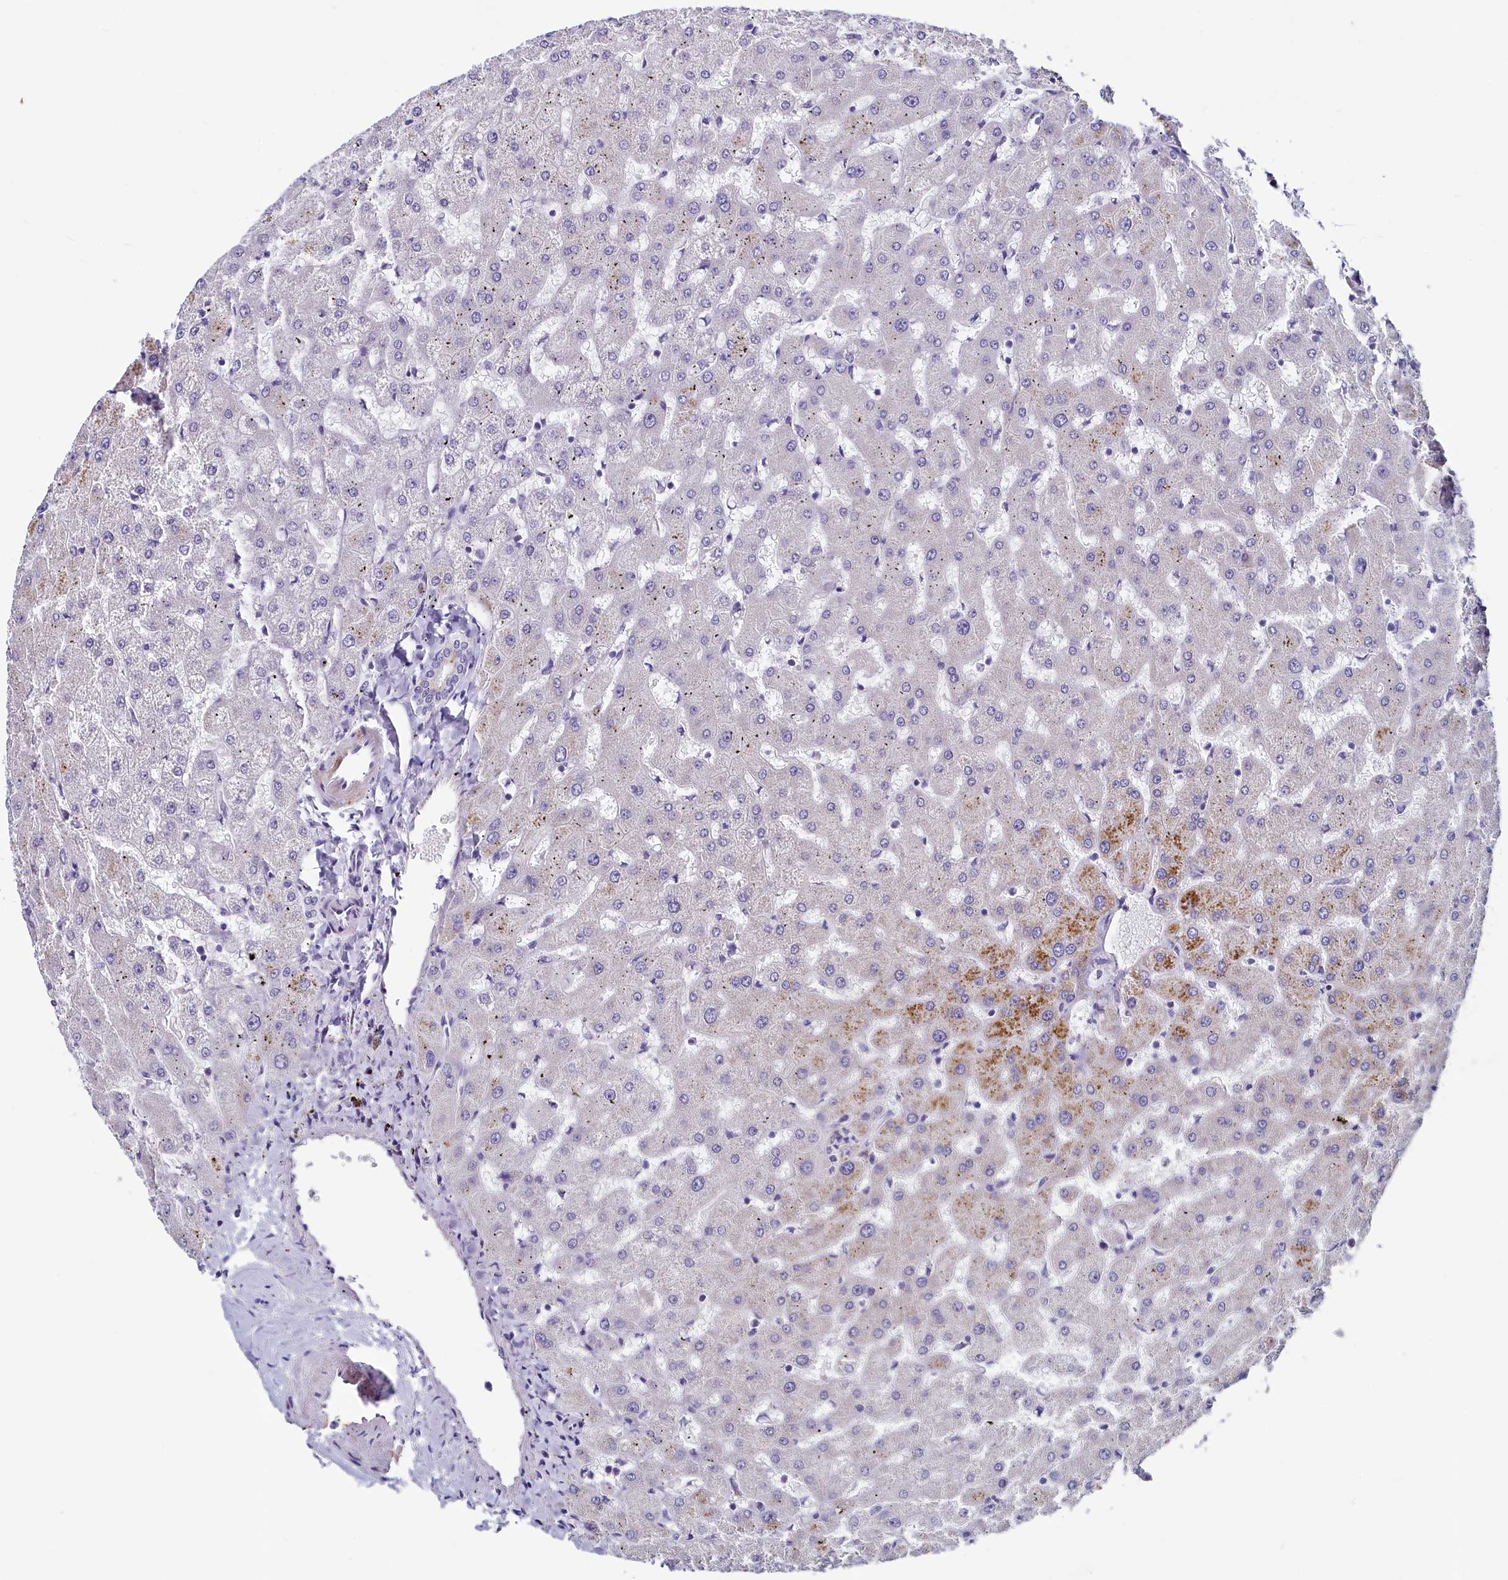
{"staining": {"intensity": "negative", "quantity": "none", "location": "none"}, "tissue": "liver", "cell_type": "Cholangiocytes", "image_type": "normal", "snomed": [{"axis": "morphology", "description": "Normal tissue, NOS"}, {"axis": "topography", "description": "Liver"}], "caption": "This histopathology image is of benign liver stained with immunohistochemistry (IHC) to label a protein in brown with the nuclei are counter-stained blue. There is no positivity in cholangiocytes.", "gene": "INSC", "patient": {"sex": "female", "age": 63}}